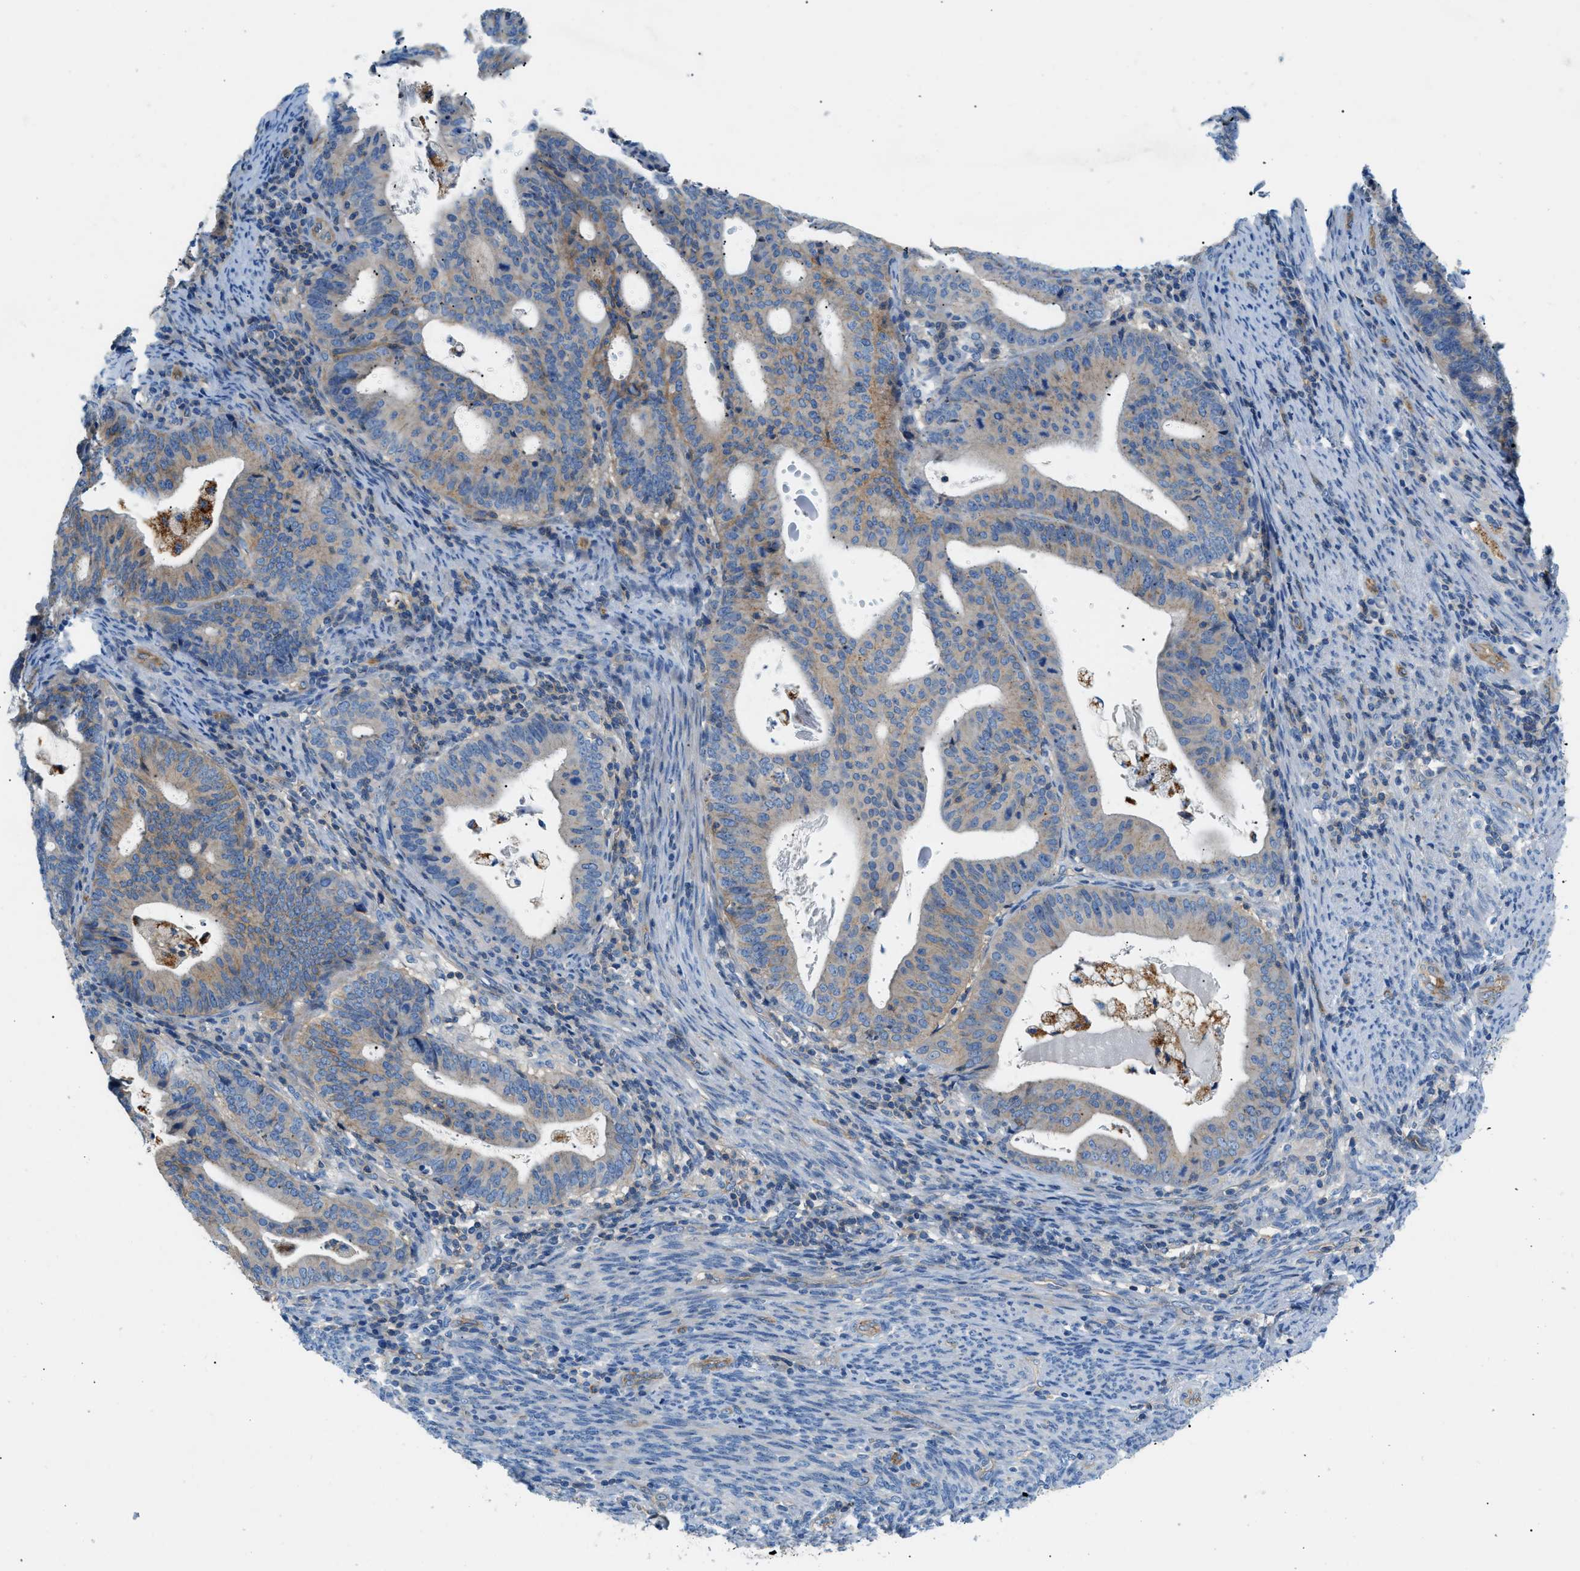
{"staining": {"intensity": "weak", "quantity": "25%-75%", "location": "cytoplasmic/membranous"}, "tissue": "endometrial cancer", "cell_type": "Tumor cells", "image_type": "cancer", "snomed": [{"axis": "morphology", "description": "Adenocarcinoma, NOS"}, {"axis": "topography", "description": "Uterus"}], "caption": "IHC micrograph of neoplastic tissue: endometrial cancer (adenocarcinoma) stained using IHC exhibits low levels of weak protein expression localized specifically in the cytoplasmic/membranous of tumor cells, appearing as a cytoplasmic/membranous brown color.", "gene": "ORAI1", "patient": {"sex": "female", "age": 83}}